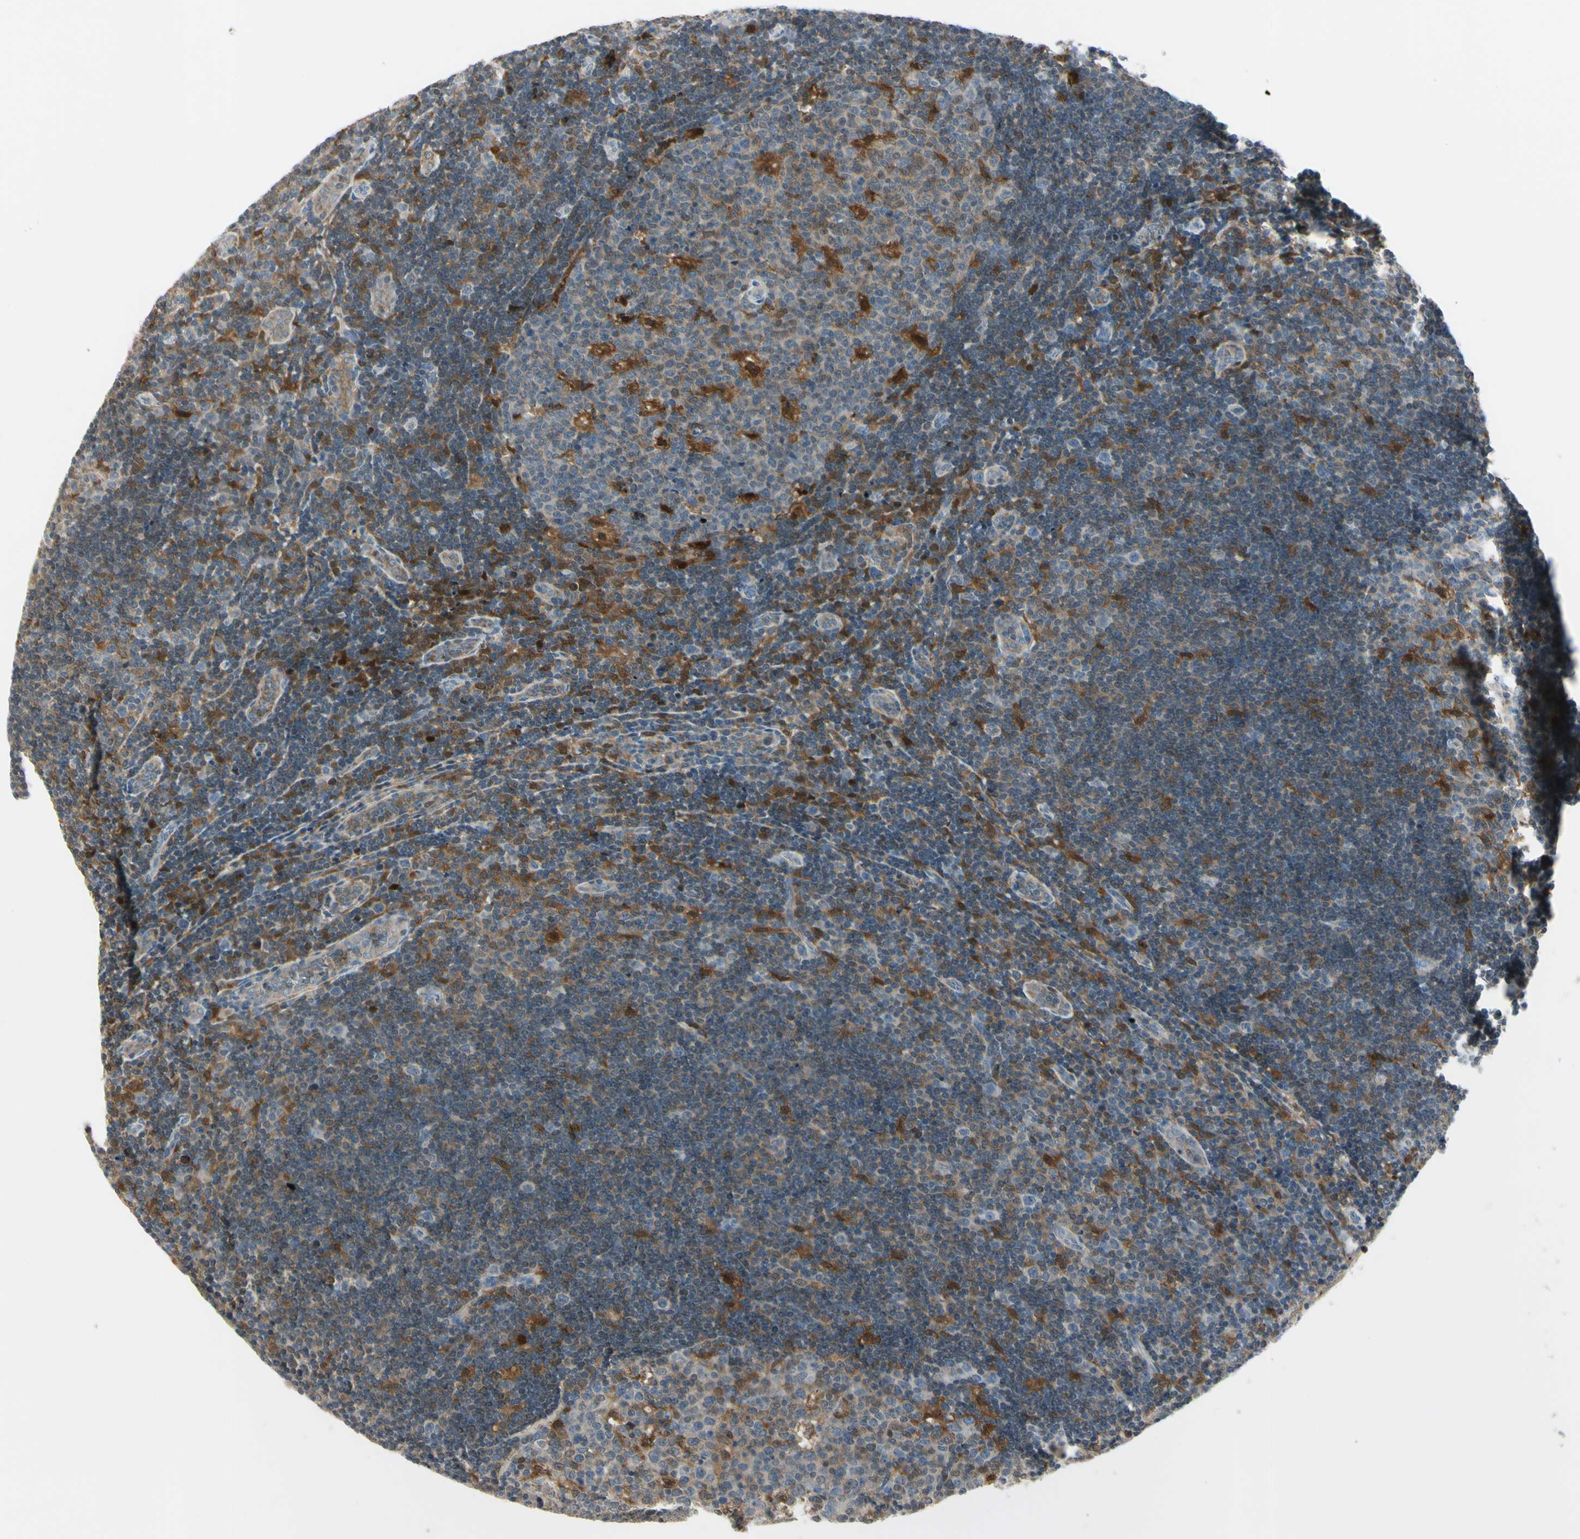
{"staining": {"intensity": "strong", "quantity": "<25%", "location": "cytoplasmic/membranous"}, "tissue": "lymph node", "cell_type": "Germinal center cells", "image_type": "normal", "snomed": [{"axis": "morphology", "description": "Normal tissue, NOS"}, {"axis": "topography", "description": "Lymph node"}, {"axis": "topography", "description": "Salivary gland"}], "caption": "IHC (DAB) staining of normal human lymph node reveals strong cytoplasmic/membranous protein staining in about <25% of germinal center cells.", "gene": "CYRIB", "patient": {"sex": "male", "age": 8}}